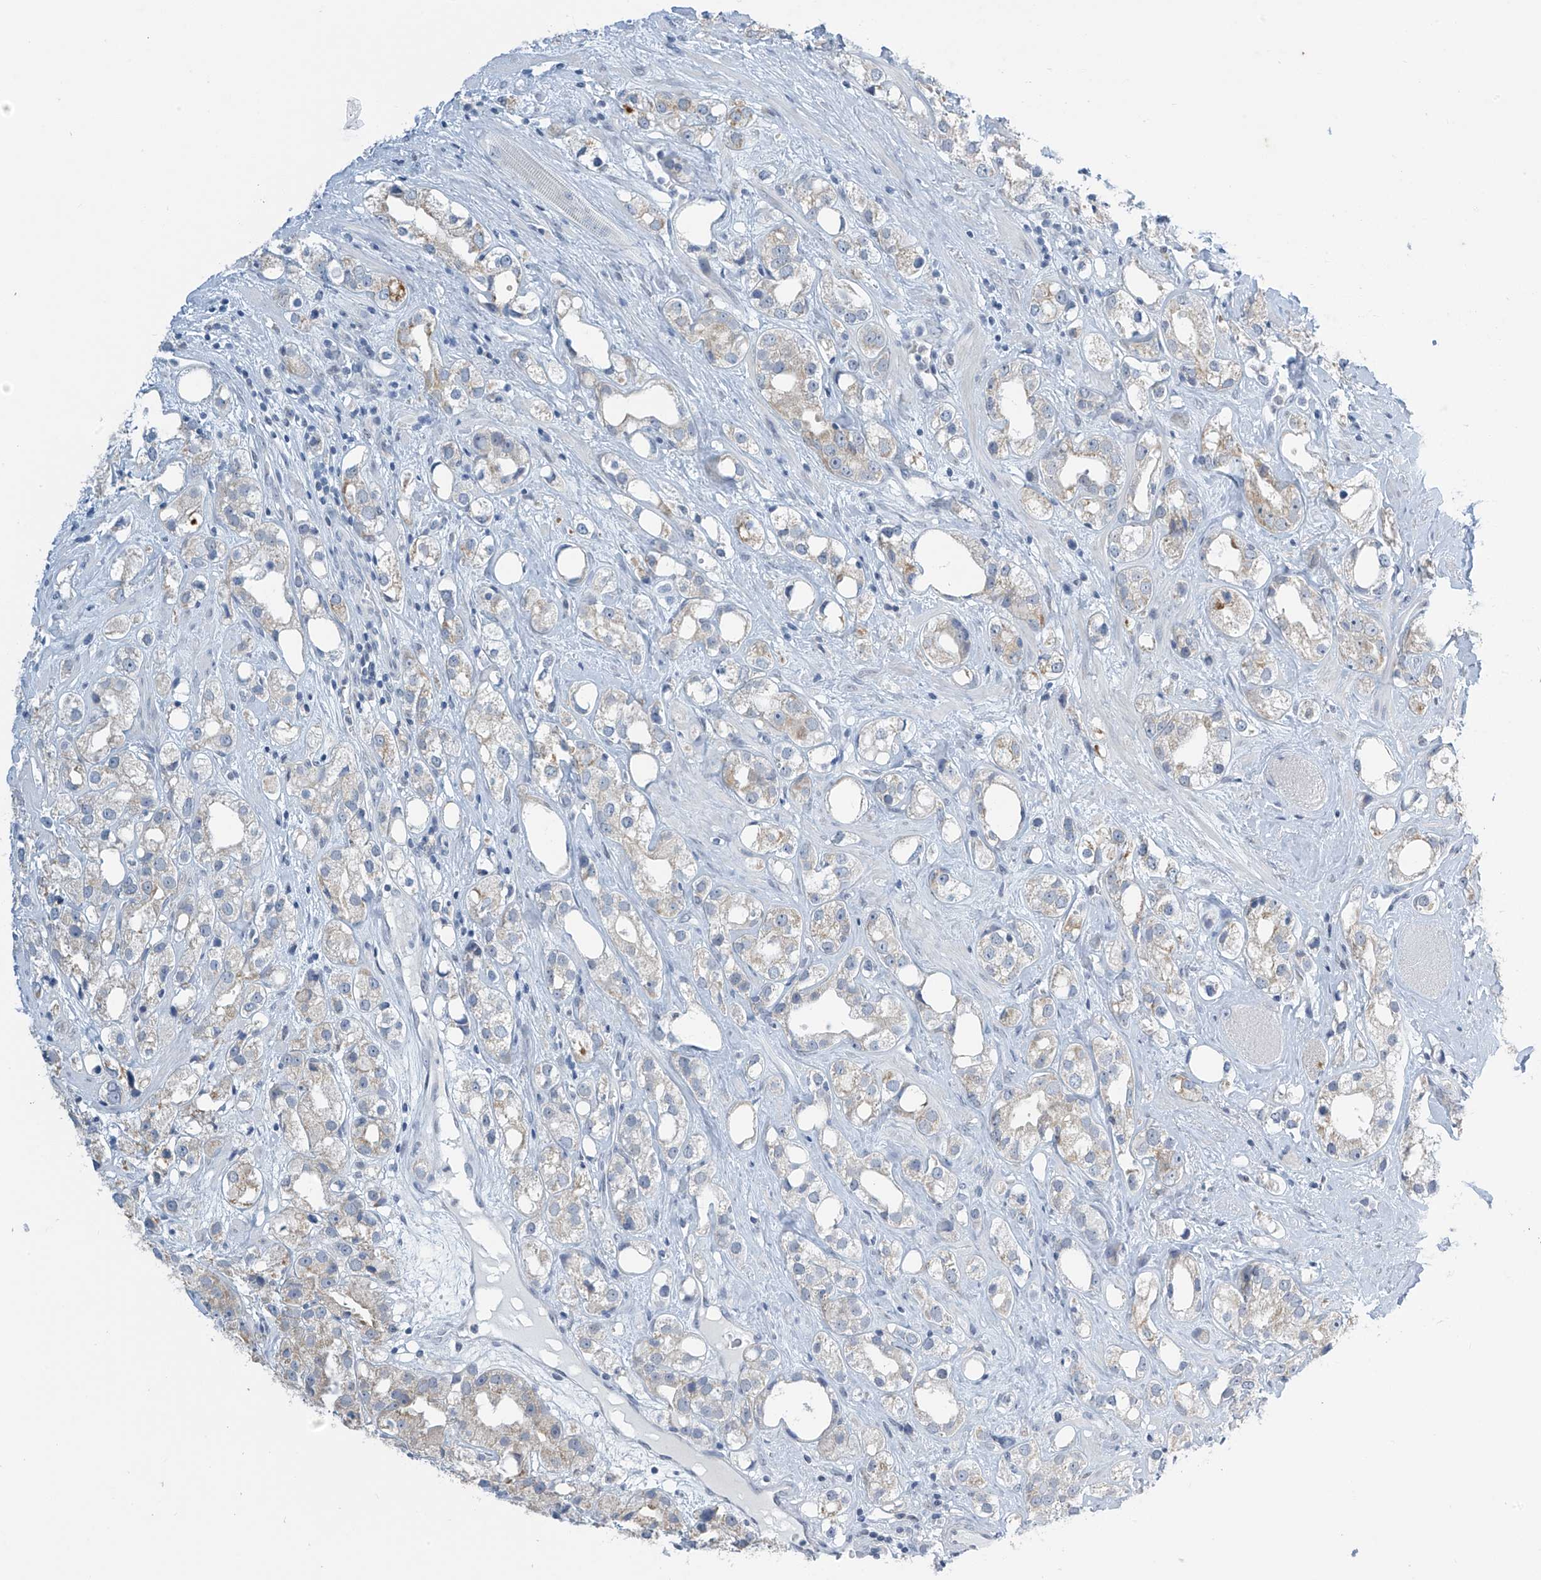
{"staining": {"intensity": "weak", "quantity": "<25%", "location": "cytoplasmic/membranous"}, "tissue": "prostate cancer", "cell_type": "Tumor cells", "image_type": "cancer", "snomed": [{"axis": "morphology", "description": "Adenocarcinoma, NOS"}, {"axis": "topography", "description": "Prostate"}], "caption": "The micrograph exhibits no staining of tumor cells in prostate cancer (adenocarcinoma).", "gene": "APLF", "patient": {"sex": "male", "age": 79}}